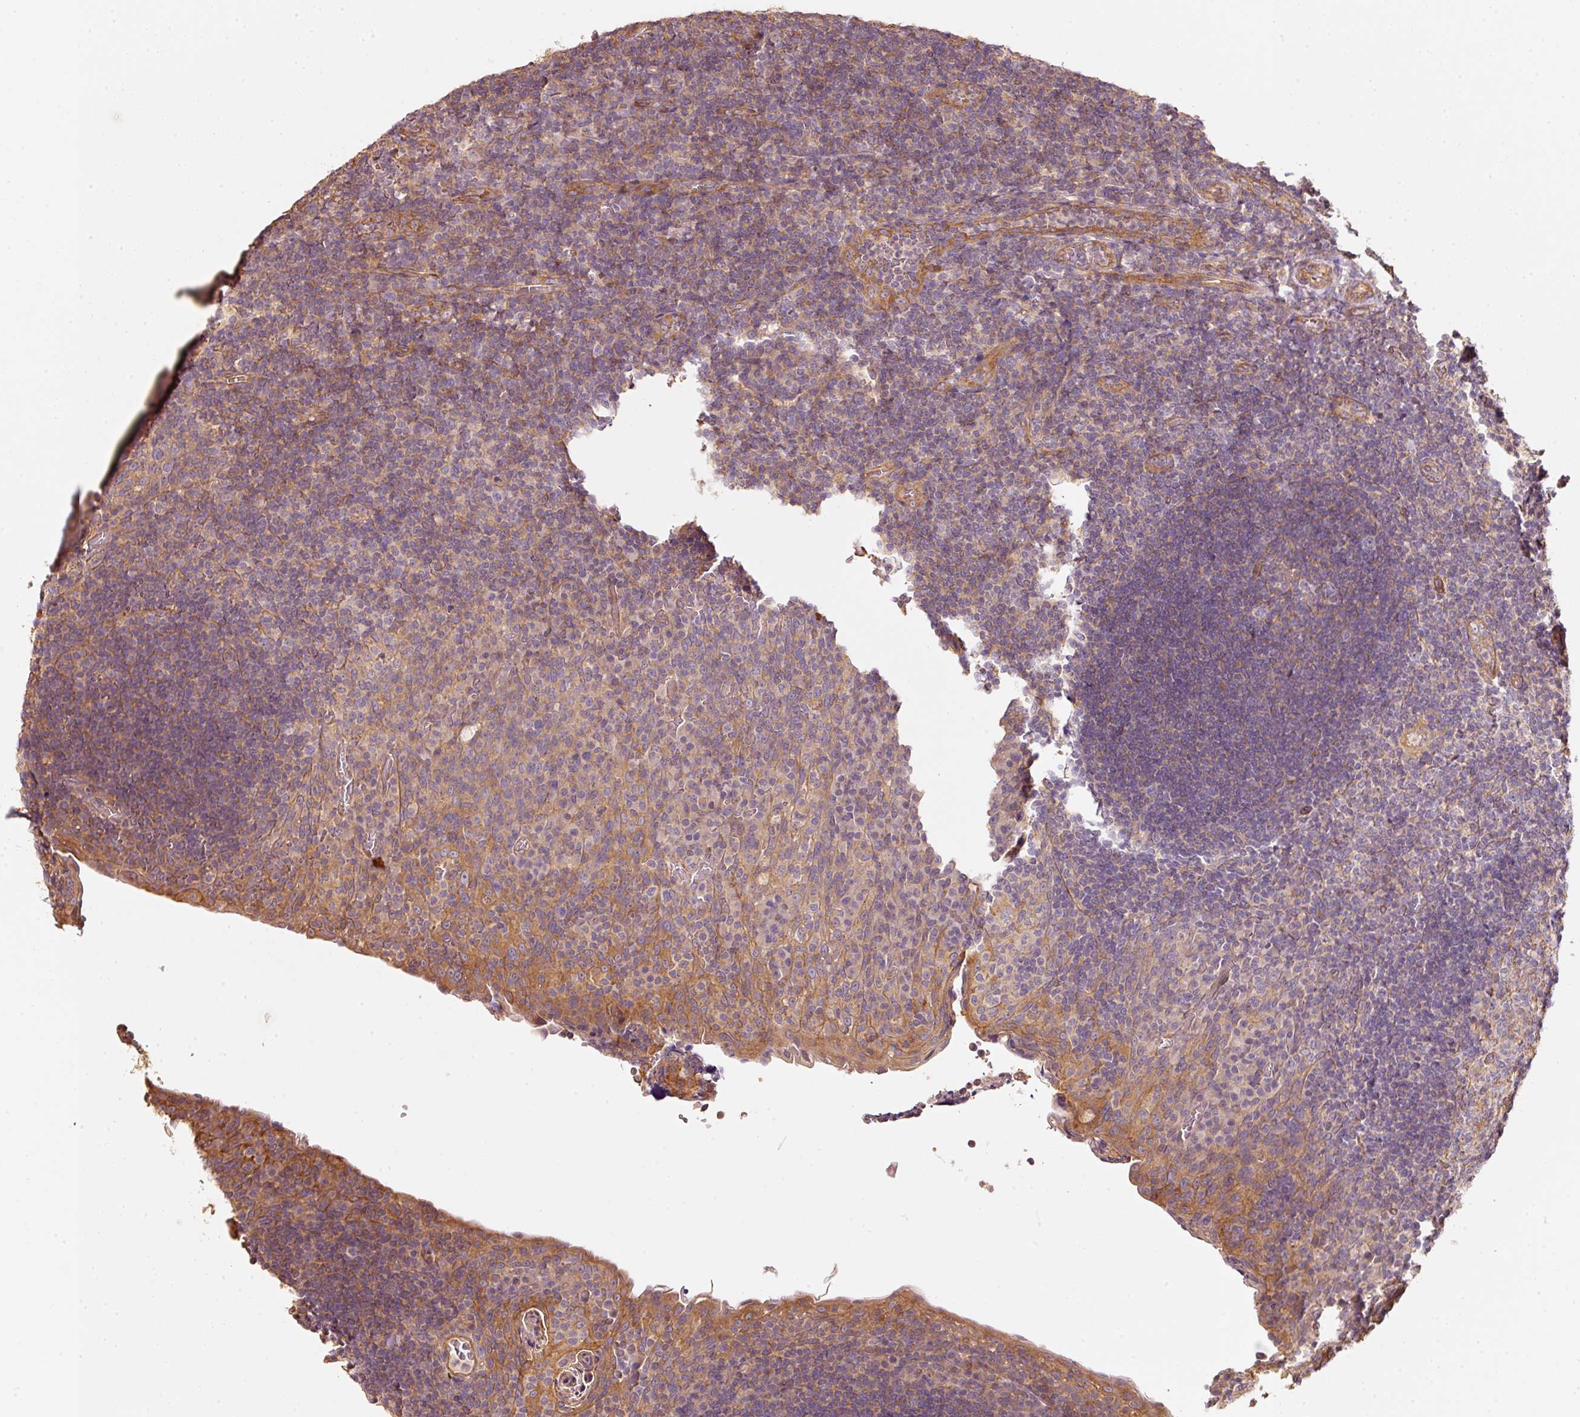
{"staining": {"intensity": "negative", "quantity": "none", "location": "none"}, "tissue": "tonsil", "cell_type": "Germinal center cells", "image_type": "normal", "snomed": [{"axis": "morphology", "description": "Normal tissue, NOS"}, {"axis": "topography", "description": "Tonsil"}], "caption": "IHC histopathology image of normal tonsil: tonsil stained with DAB displays no significant protein expression in germinal center cells.", "gene": "CEP95", "patient": {"sex": "male", "age": 17}}